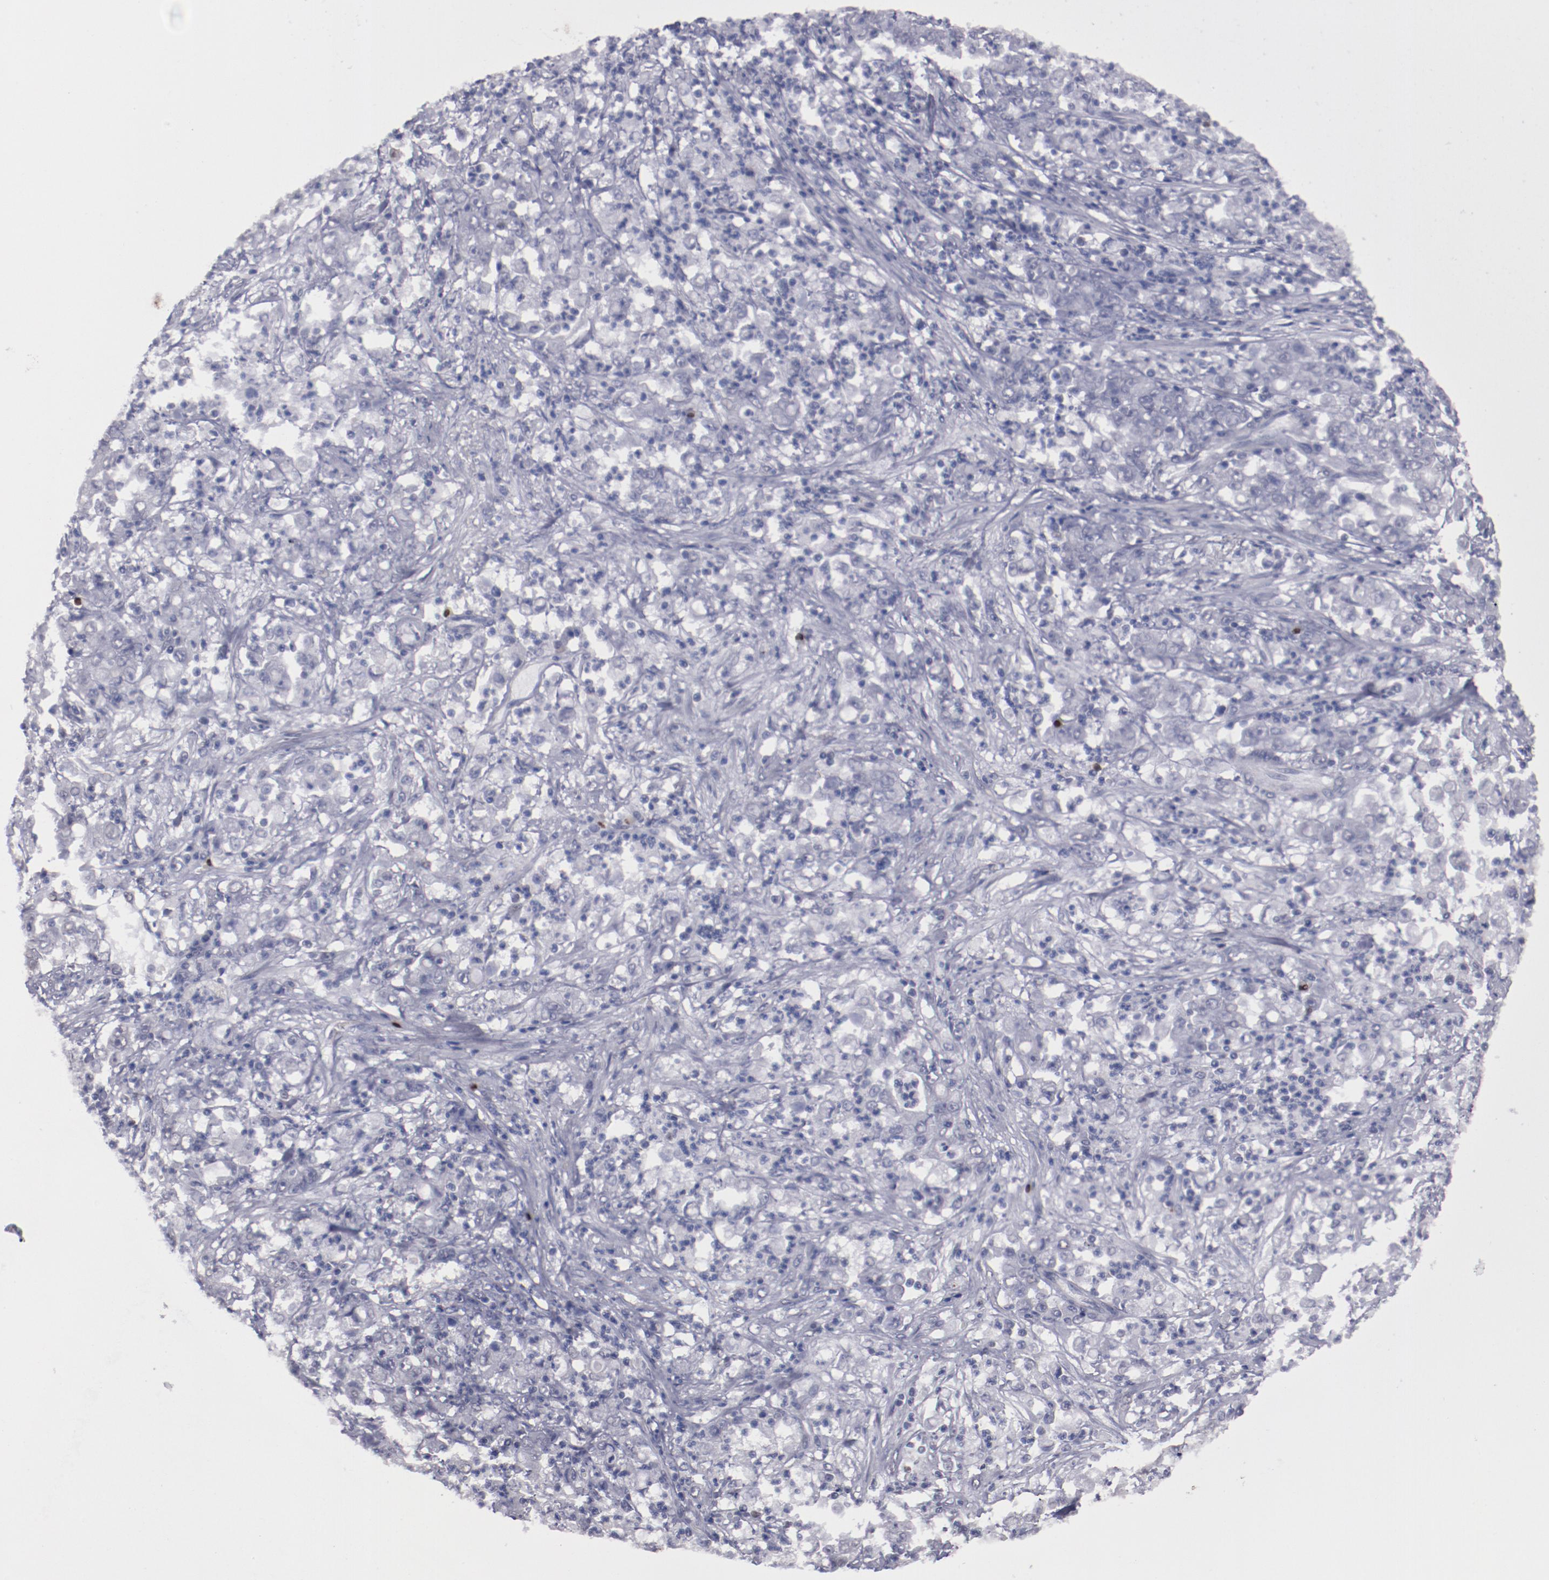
{"staining": {"intensity": "negative", "quantity": "none", "location": "none"}, "tissue": "stomach cancer", "cell_type": "Tumor cells", "image_type": "cancer", "snomed": [{"axis": "morphology", "description": "Adenocarcinoma, NOS"}, {"axis": "topography", "description": "Stomach, lower"}], "caption": "Tumor cells are negative for brown protein staining in stomach adenocarcinoma.", "gene": "IRF4", "patient": {"sex": "female", "age": 71}}